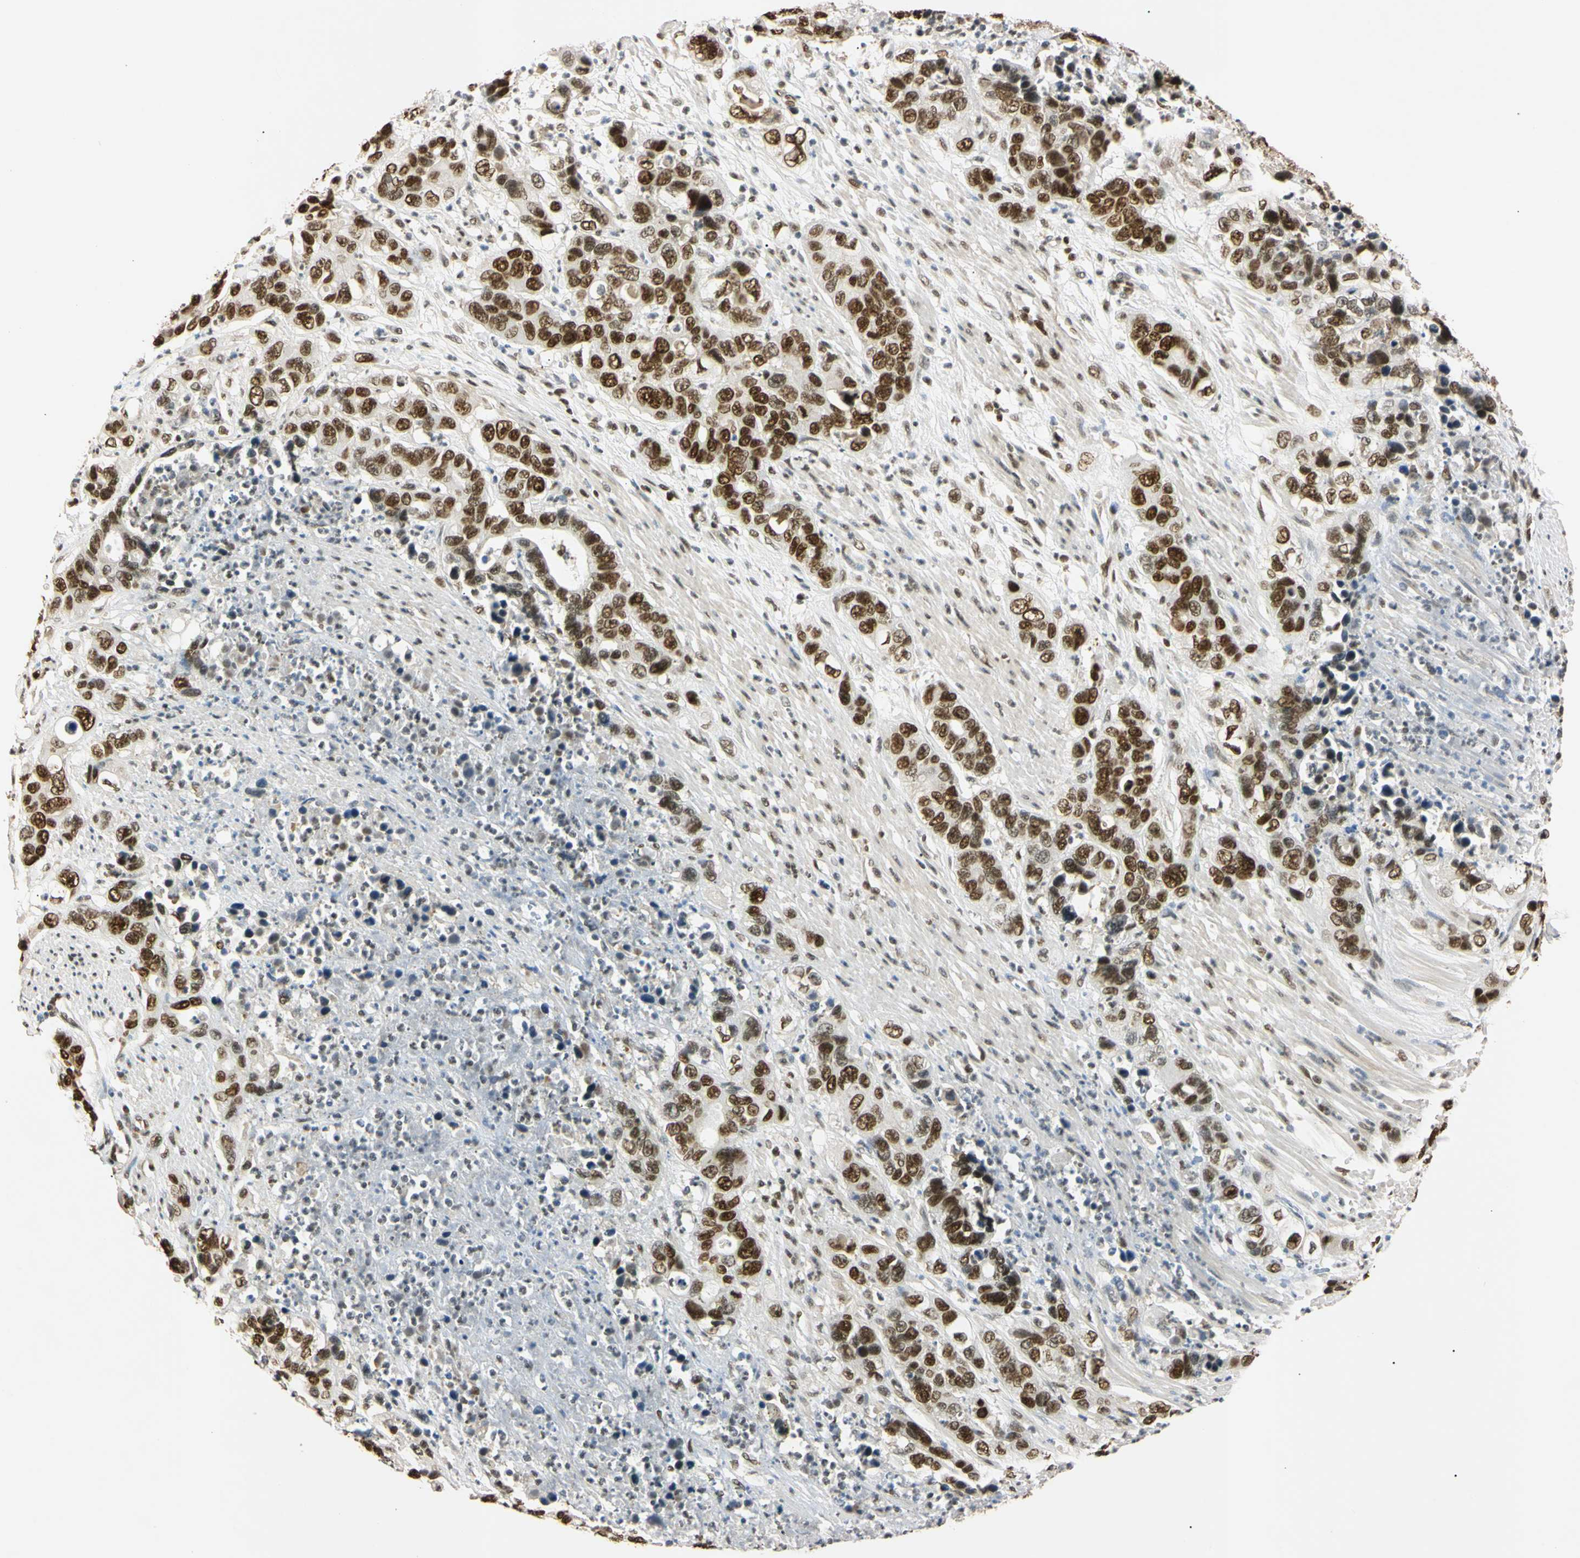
{"staining": {"intensity": "strong", "quantity": ">75%", "location": "nuclear"}, "tissue": "pancreatic cancer", "cell_type": "Tumor cells", "image_type": "cancer", "snomed": [{"axis": "morphology", "description": "Adenocarcinoma, NOS"}, {"axis": "topography", "description": "Pancreas"}], "caption": "Immunohistochemical staining of pancreatic cancer (adenocarcinoma) exhibits high levels of strong nuclear staining in about >75% of tumor cells. Using DAB (3,3'-diaminobenzidine) (brown) and hematoxylin (blue) stains, captured at high magnification using brightfield microscopy.", "gene": "SMARCA5", "patient": {"sex": "female", "age": 71}}